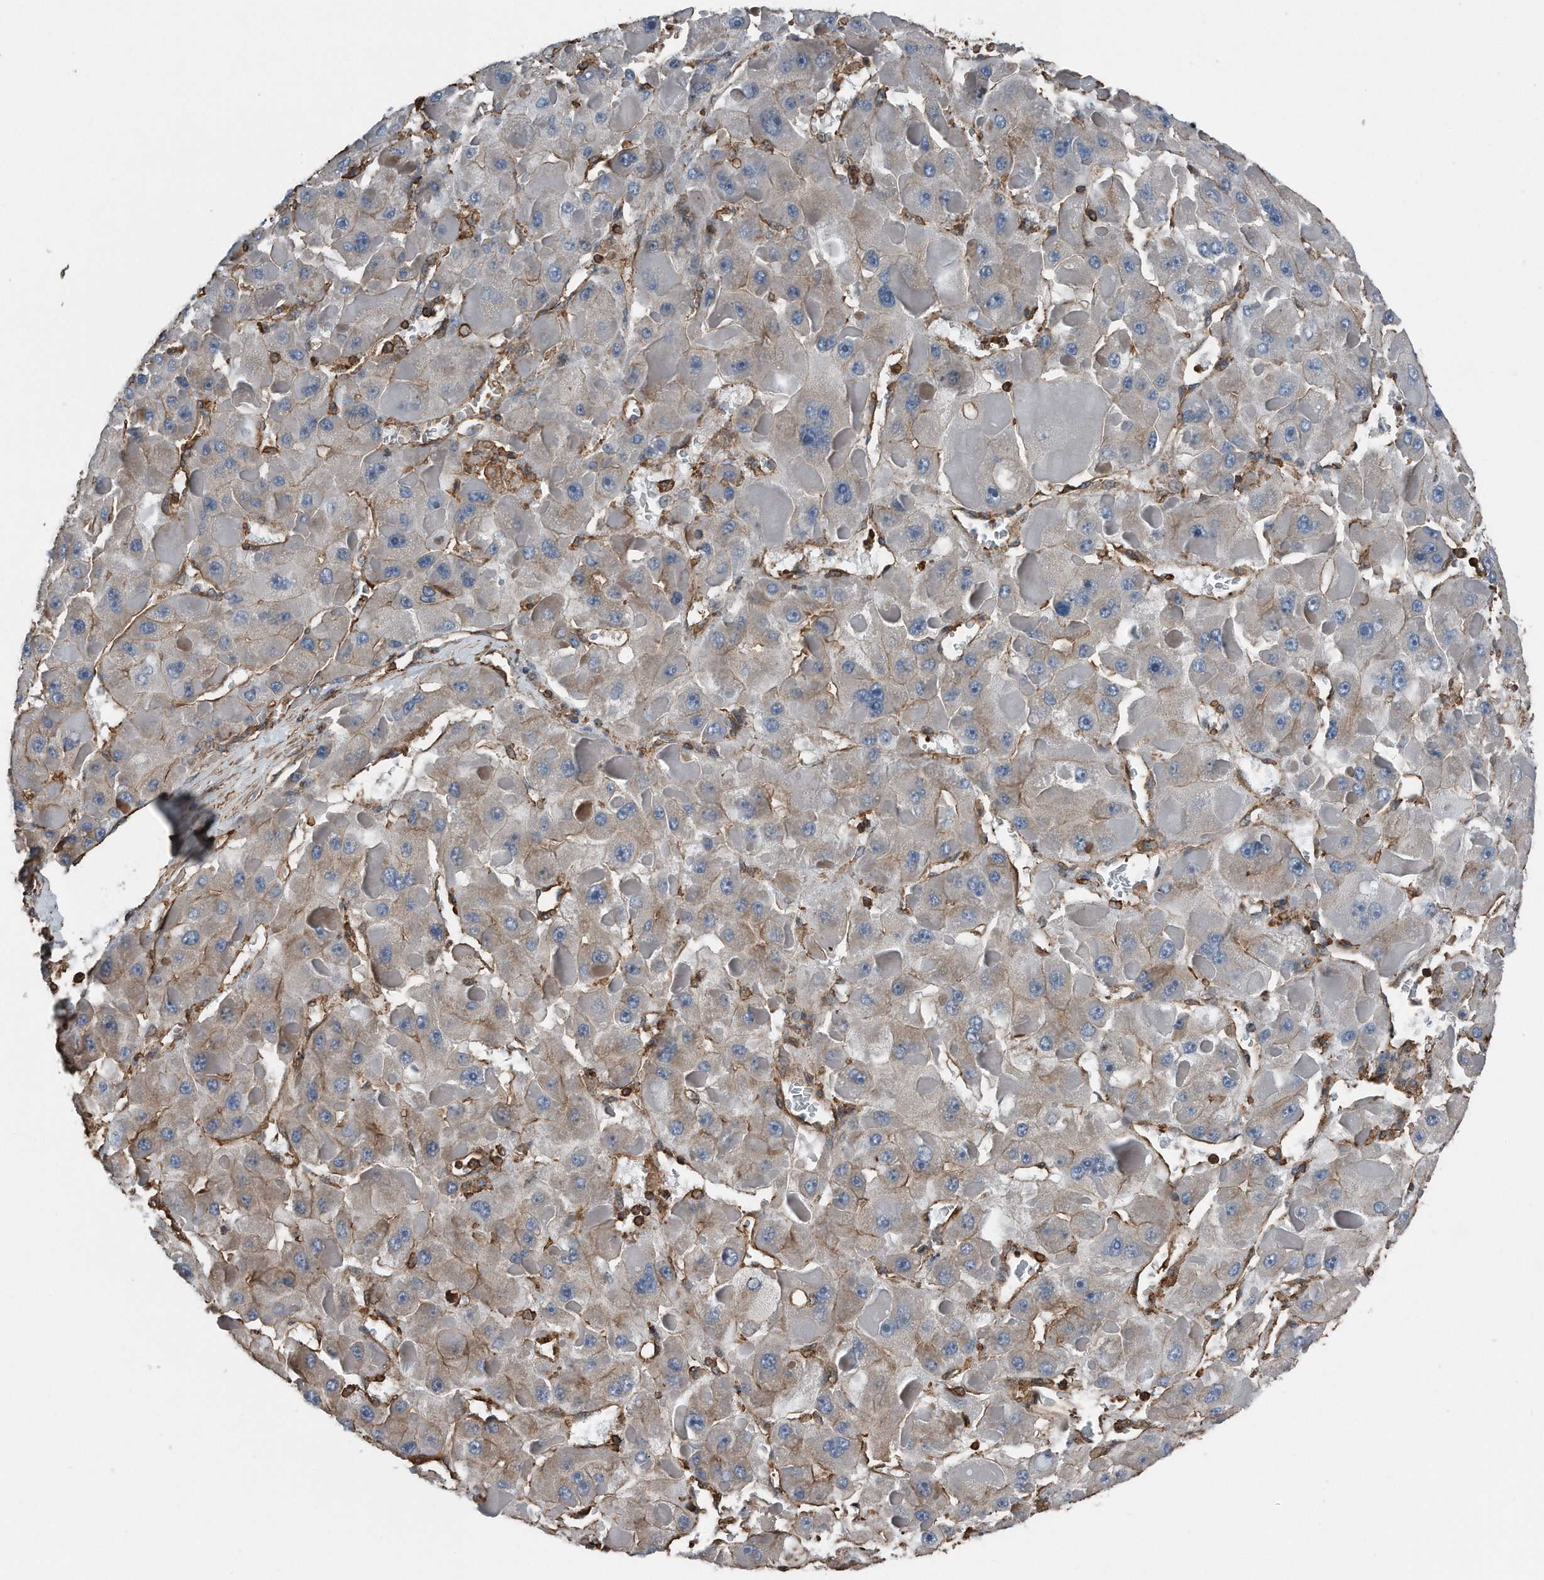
{"staining": {"intensity": "moderate", "quantity": "25%-75%", "location": "cytoplasmic/membranous"}, "tissue": "liver cancer", "cell_type": "Tumor cells", "image_type": "cancer", "snomed": [{"axis": "morphology", "description": "Carcinoma, Hepatocellular, NOS"}, {"axis": "topography", "description": "Liver"}], "caption": "Immunohistochemical staining of hepatocellular carcinoma (liver) demonstrates medium levels of moderate cytoplasmic/membranous expression in approximately 25%-75% of tumor cells.", "gene": "RSPO3", "patient": {"sex": "female", "age": 73}}